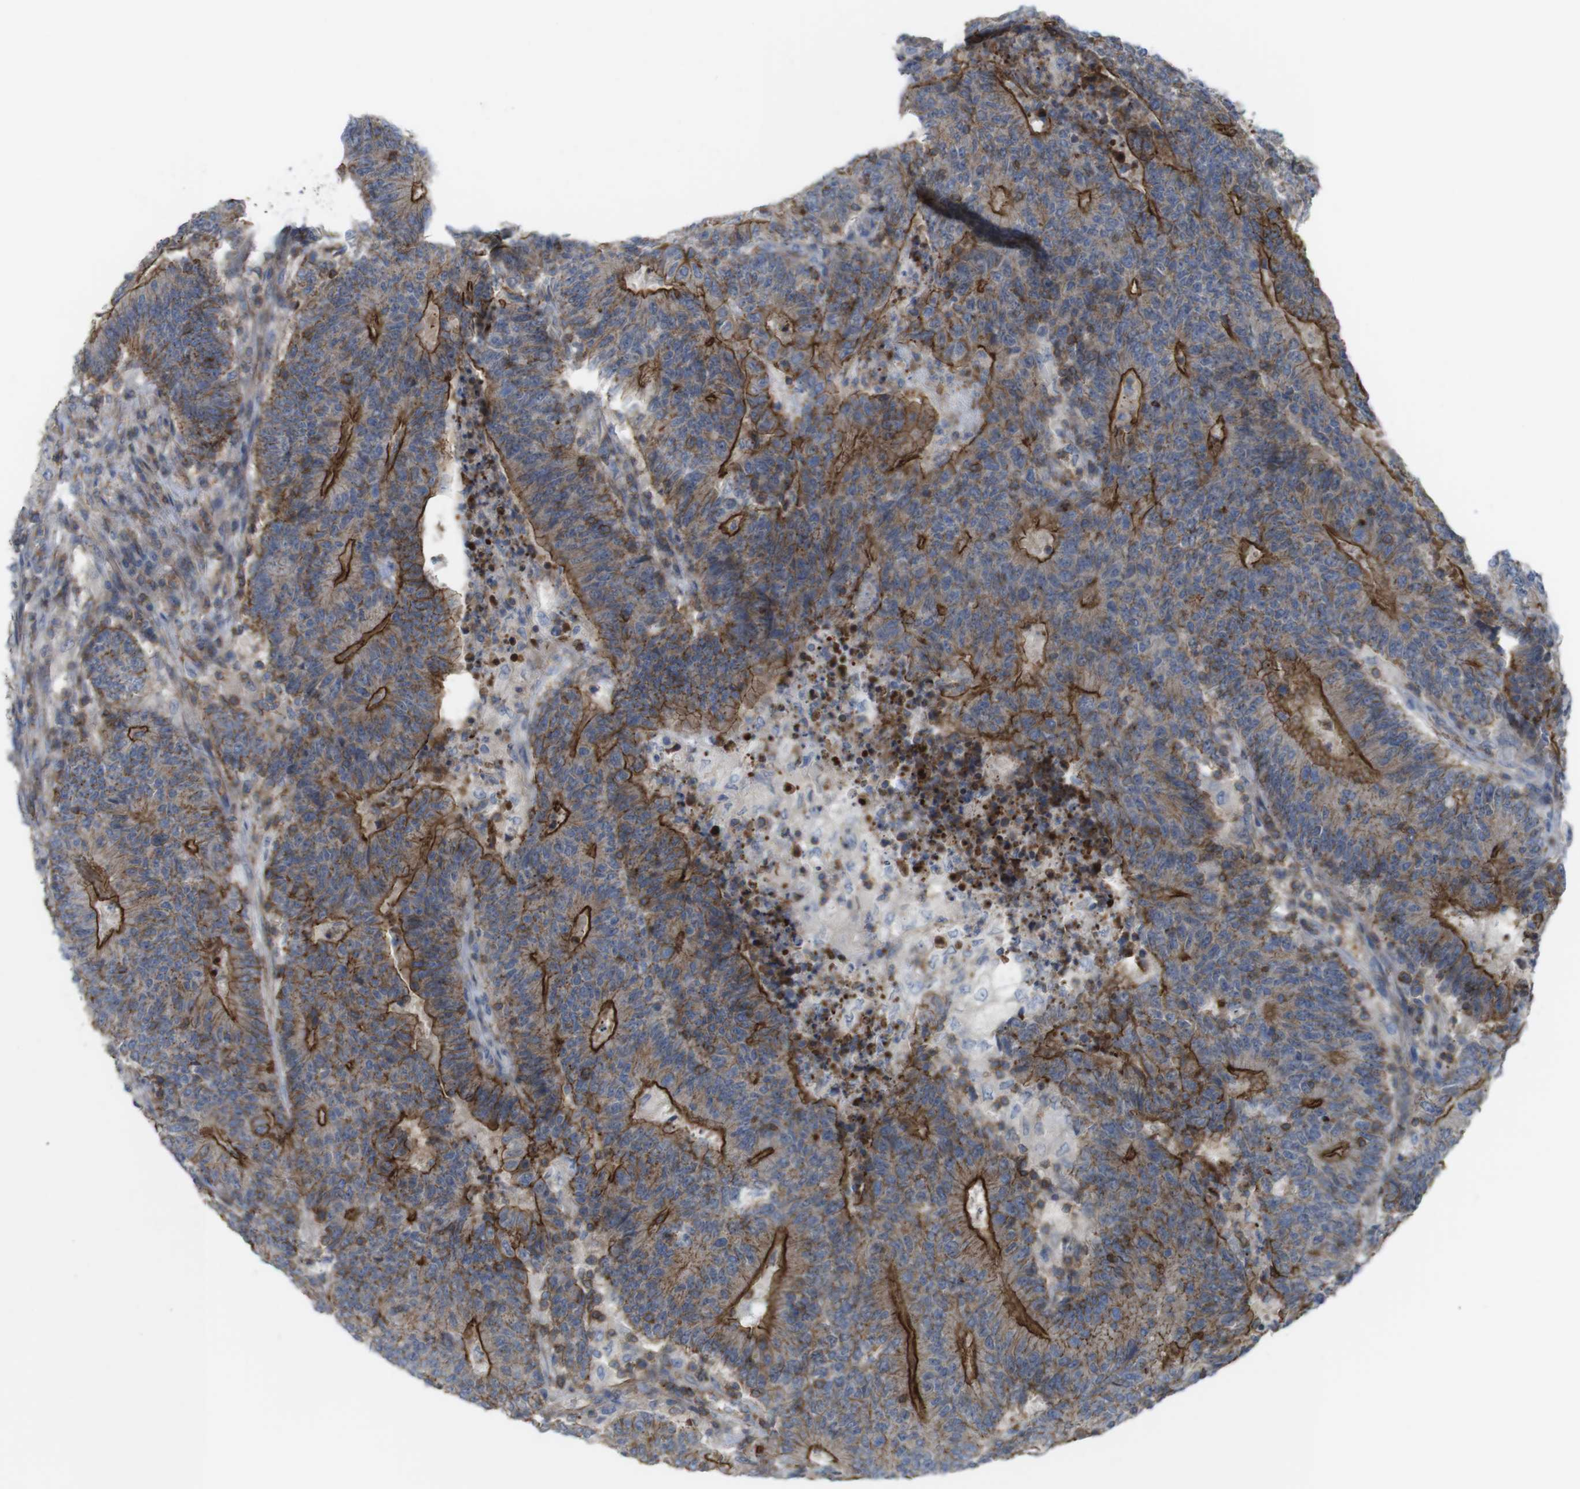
{"staining": {"intensity": "strong", "quantity": "25%-75%", "location": "cytoplasmic/membranous"}, "tissue": "colorectal cancer", "cell_type": "Tumor cells", "image_type": "cancer", "snomed": [{"axis": "morphology", "description": "Normal tissue, NOS"}, {"axis": "morphology", "description": "Adenocarcinoma, NOS"}, {"axis": "topography", "description": "Colon"}], "caption": "There is high levels of strong cytoplasmic/membranous staining in tumor cells of colorectal adenocarcinoma, as demonstrated by immunohistochemical staining (brown color).", "gene": "PREX2", "patient": {"sex": "female", "age": 75}}